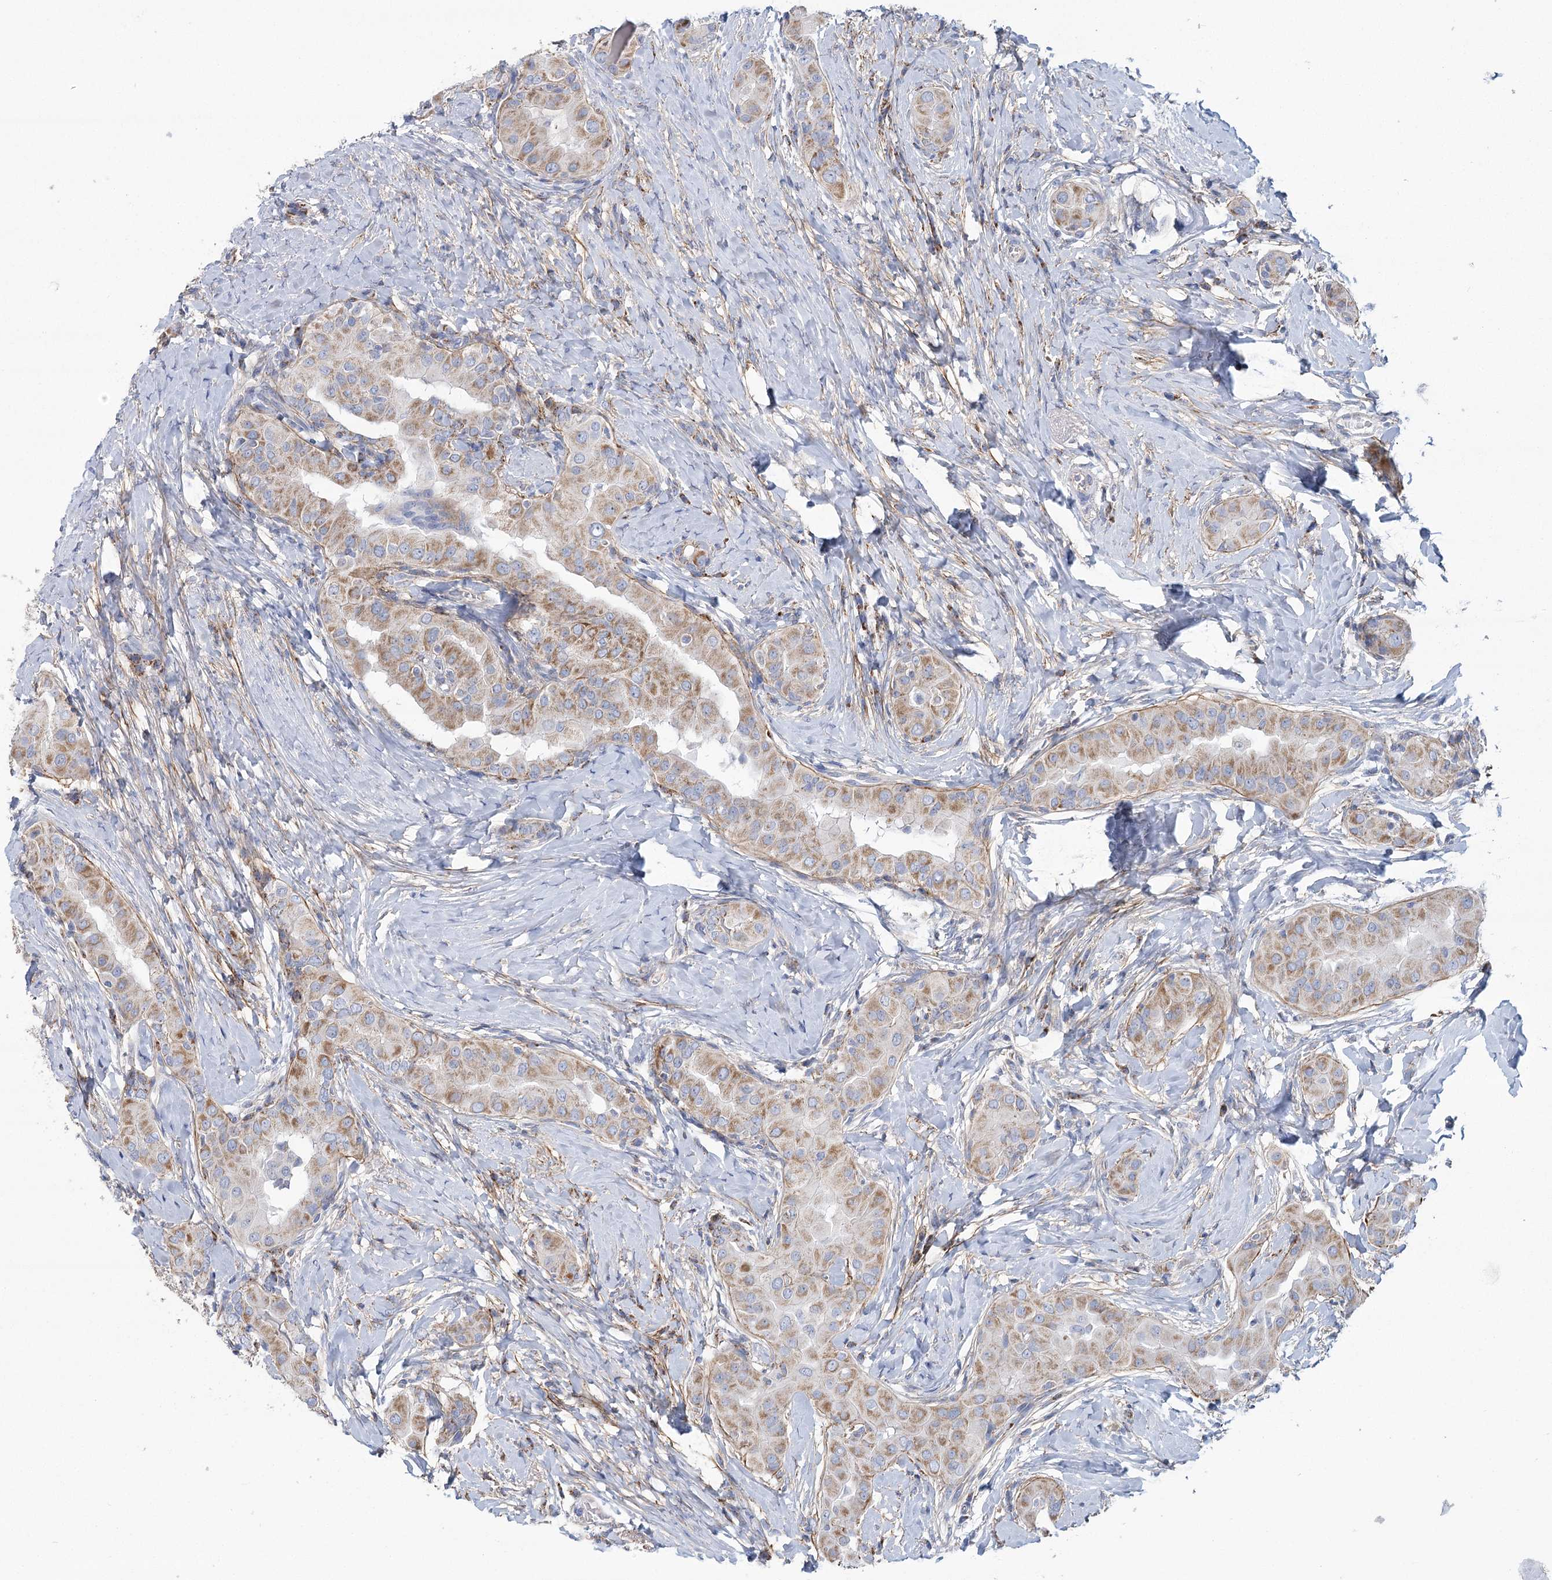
{"staining": {"intensity": "weak", "quantity": "25%-75%", "location": "cytoplasmic/membranous"}, "tissue": "thyroid cancer", "cell_type": "Tumor cells", "image_type": "cancer", "snomed": [{"axis": "morphology", "description": "Papillary adenocarcinoma, NOS"}, {"axis": "topography", "description": "Thyroid gland"}], "caption": "Immunohistochemistry staining of thyroid cancer, which shows low levels of weak cytoplasmic/membranous staining in about 25%-75% of tumor cells indicating weak cytoplasmic/membranous protein staining. The staining was performed using DAB (3,3'-diaminobenzidine) (brown) for protein detection and nuclei were counterstained in hematoxylin (blue).", "gene": "SNX7", "patient": {"sex": "male", "age": 33}}